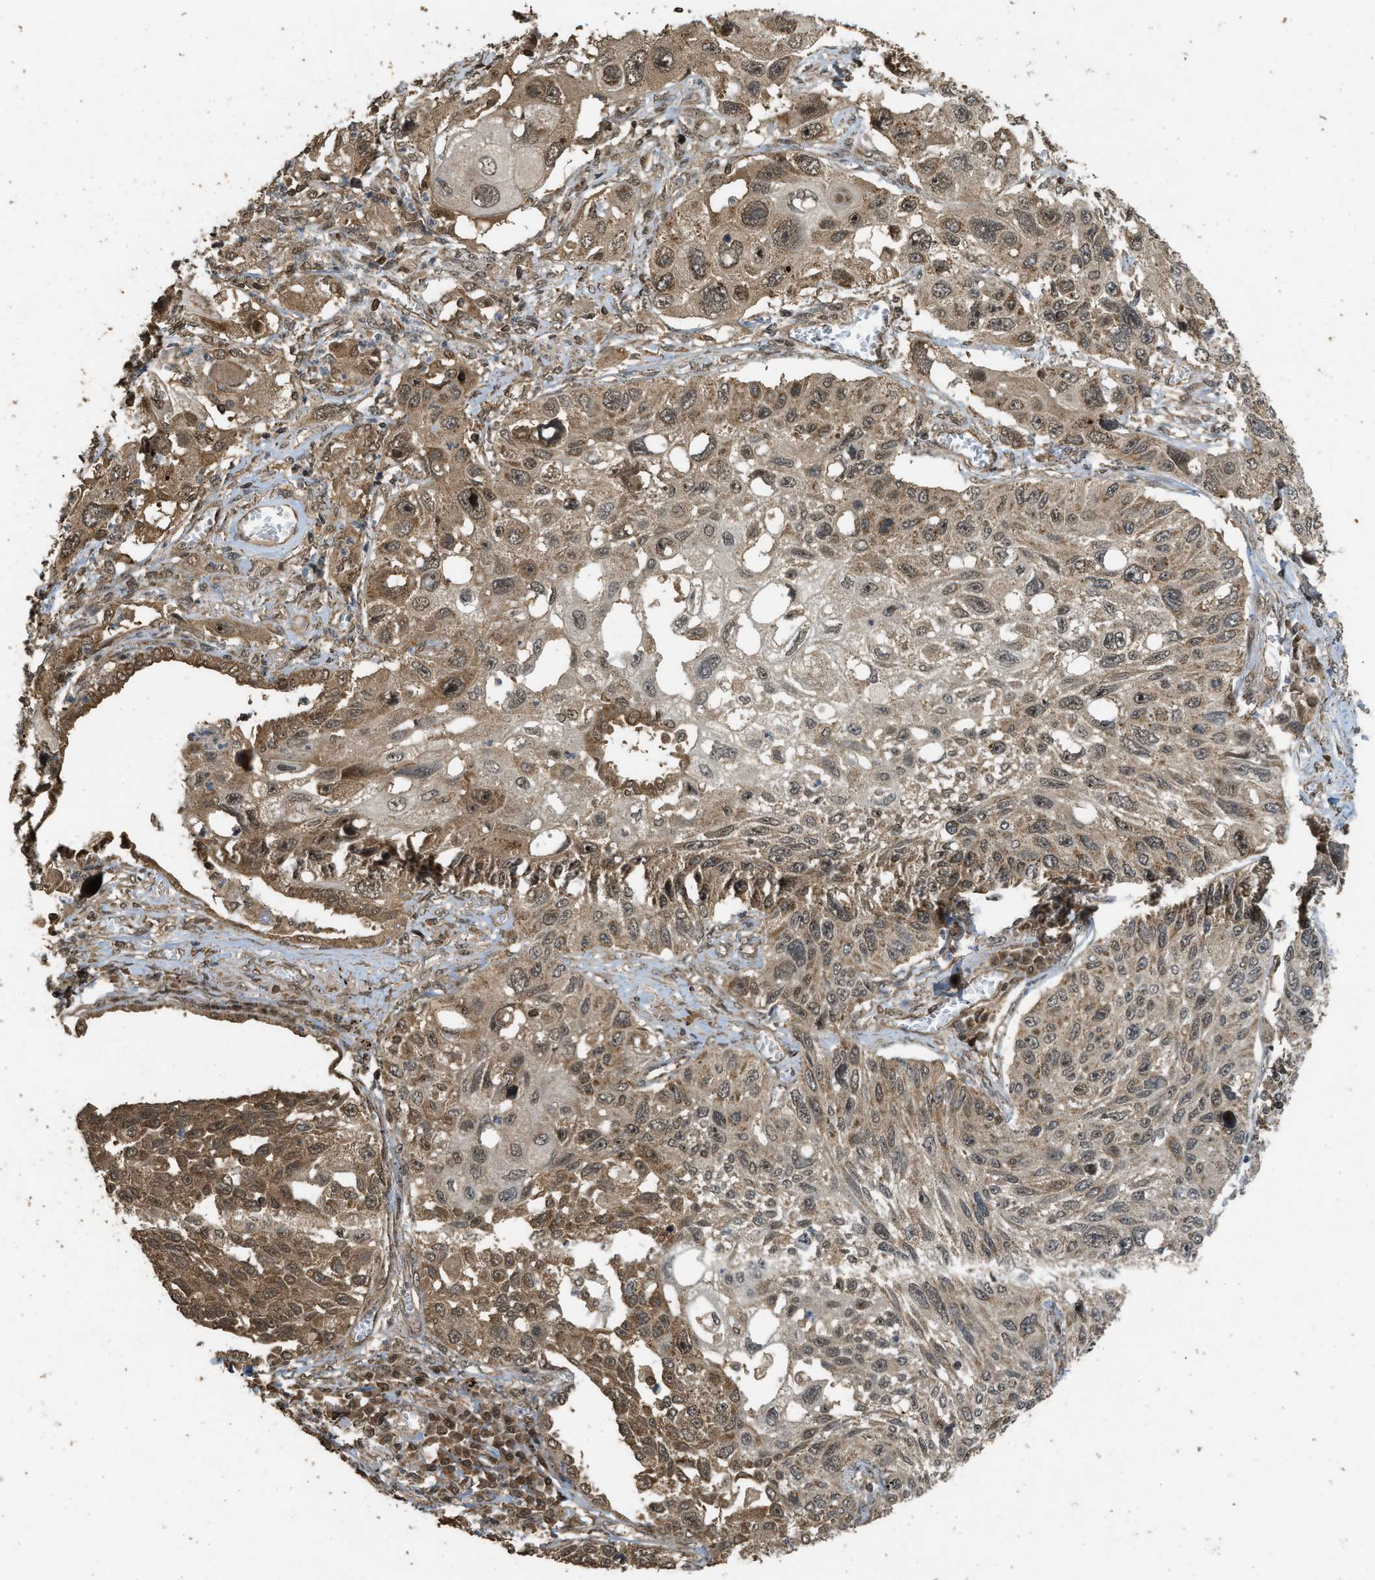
{"staining": {"intensity": "moderate", "quantity": ">75%", "location": "cytoplasmic/membranous,nuclear"}, "tissue": "lung cancer", "cell_type": "Tumor cells", "image_type": "cancer", "snomed": [{"axis": "morphology", "description": "Squamous cell carcinoma, NOS"}, {"axis": "topography", "description": "Lung"}], "caption": "Immunohistochemical staining of human squamous cell carcinoma (lung) displays medium levels of moderate cytoplasmic/membranous and nuclear protein staining in approximately >75% of tumor cells.", "gene": "CTPS1", "patient": {"sex": "male", "age": 71}}